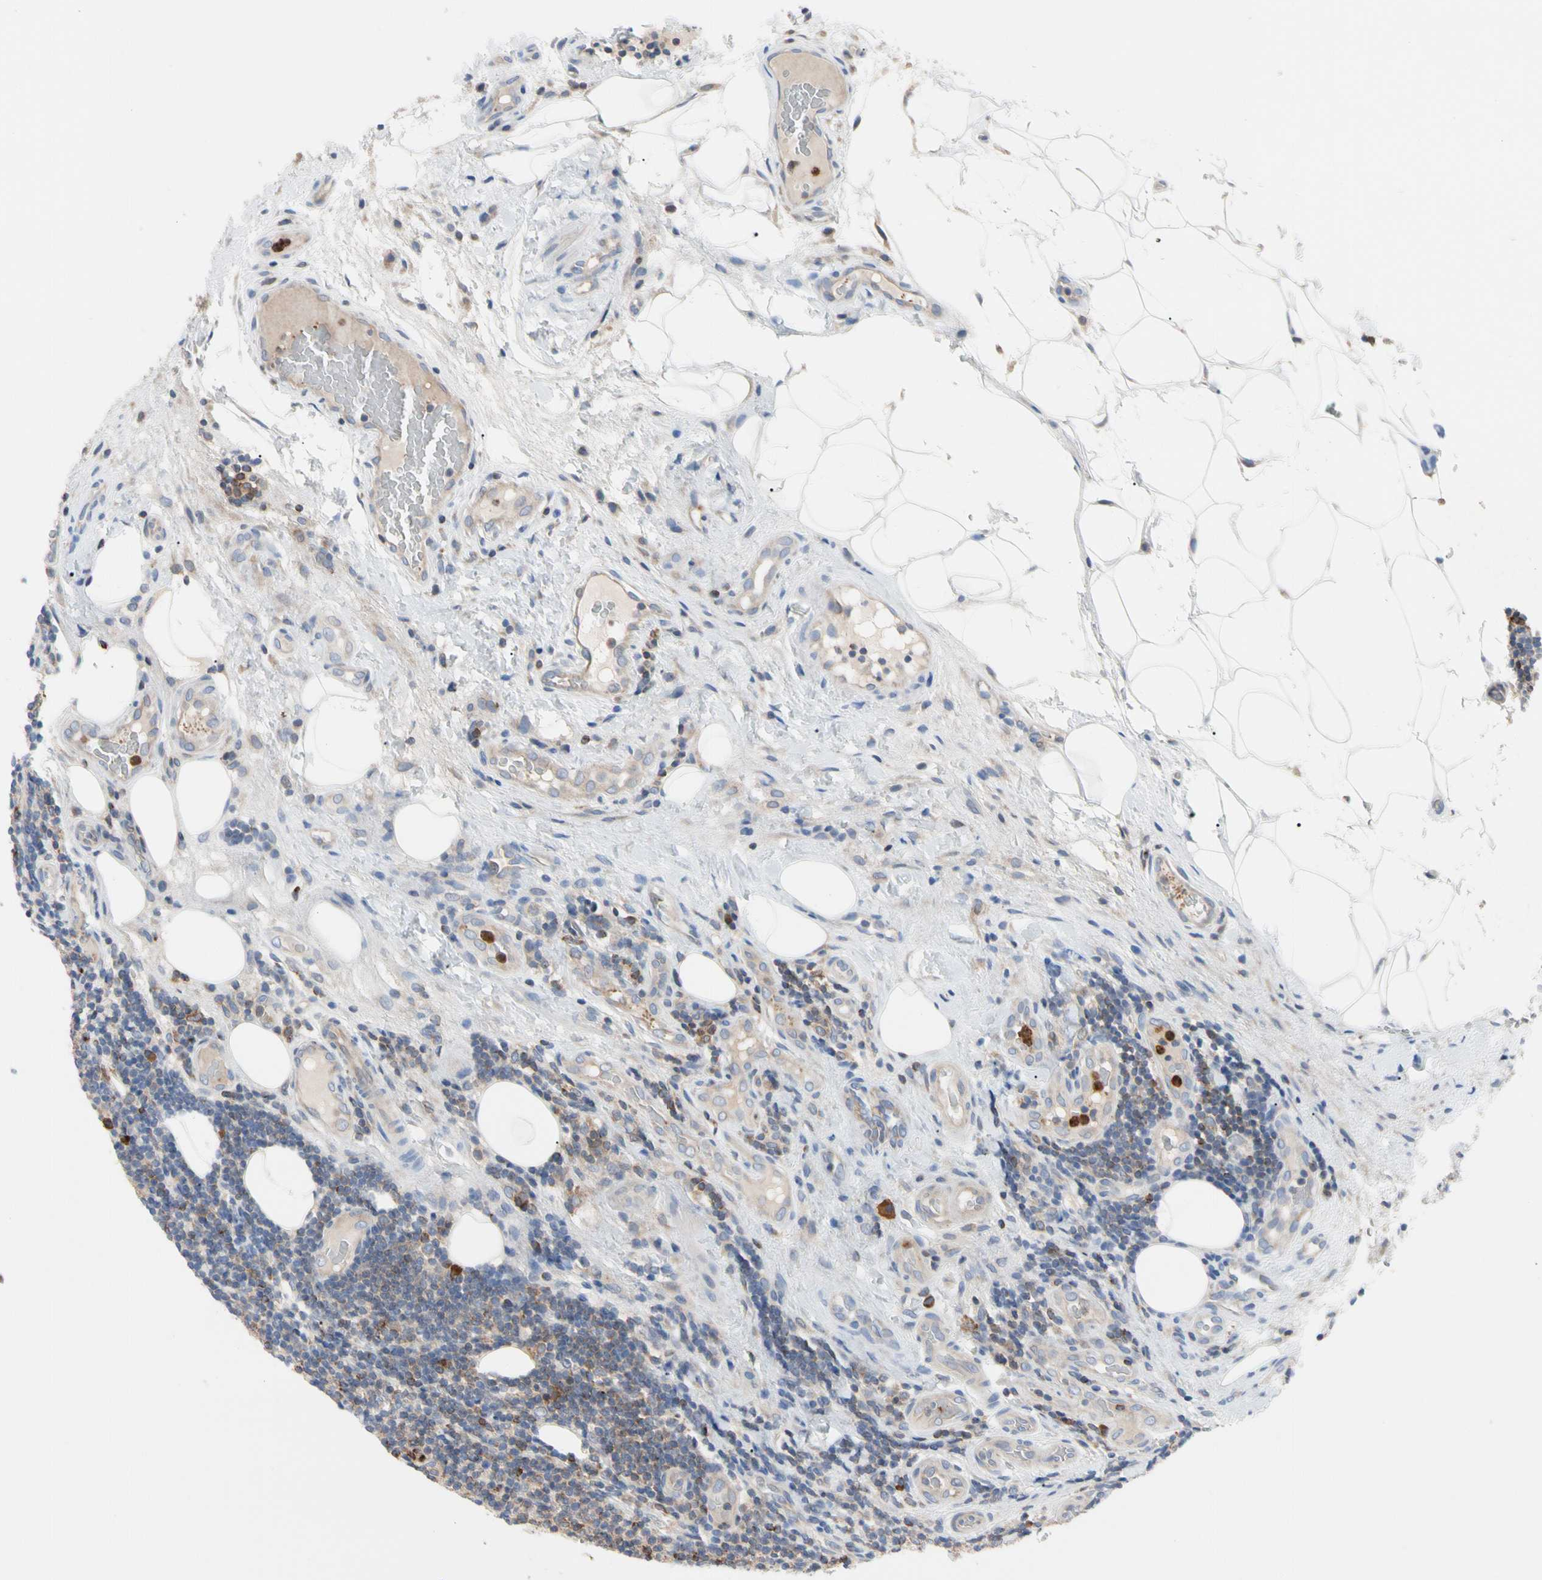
{"staining": {"intensity": "weak", "quantity": "25%-75%", "location": "cytoplasmic/membranous"}, "tissue": "lymphoma", "cell_type": "Tumor cells", "image_type": "cancer", "snomed": [{"axis": "morphology", "description": "Malignant lymphoma, non-Hodgkin's type, Low grade"}, {"axis": "topography", "description": "Lymph node"}], "caption": "Human lymphoma stained with a brown dye reveals weak cytoplasmic/membranous positive positivity in approximately 25%-75% of tumor cells.", "gene": "MCL1", "patient": {"sex": "male", "age": 83}}